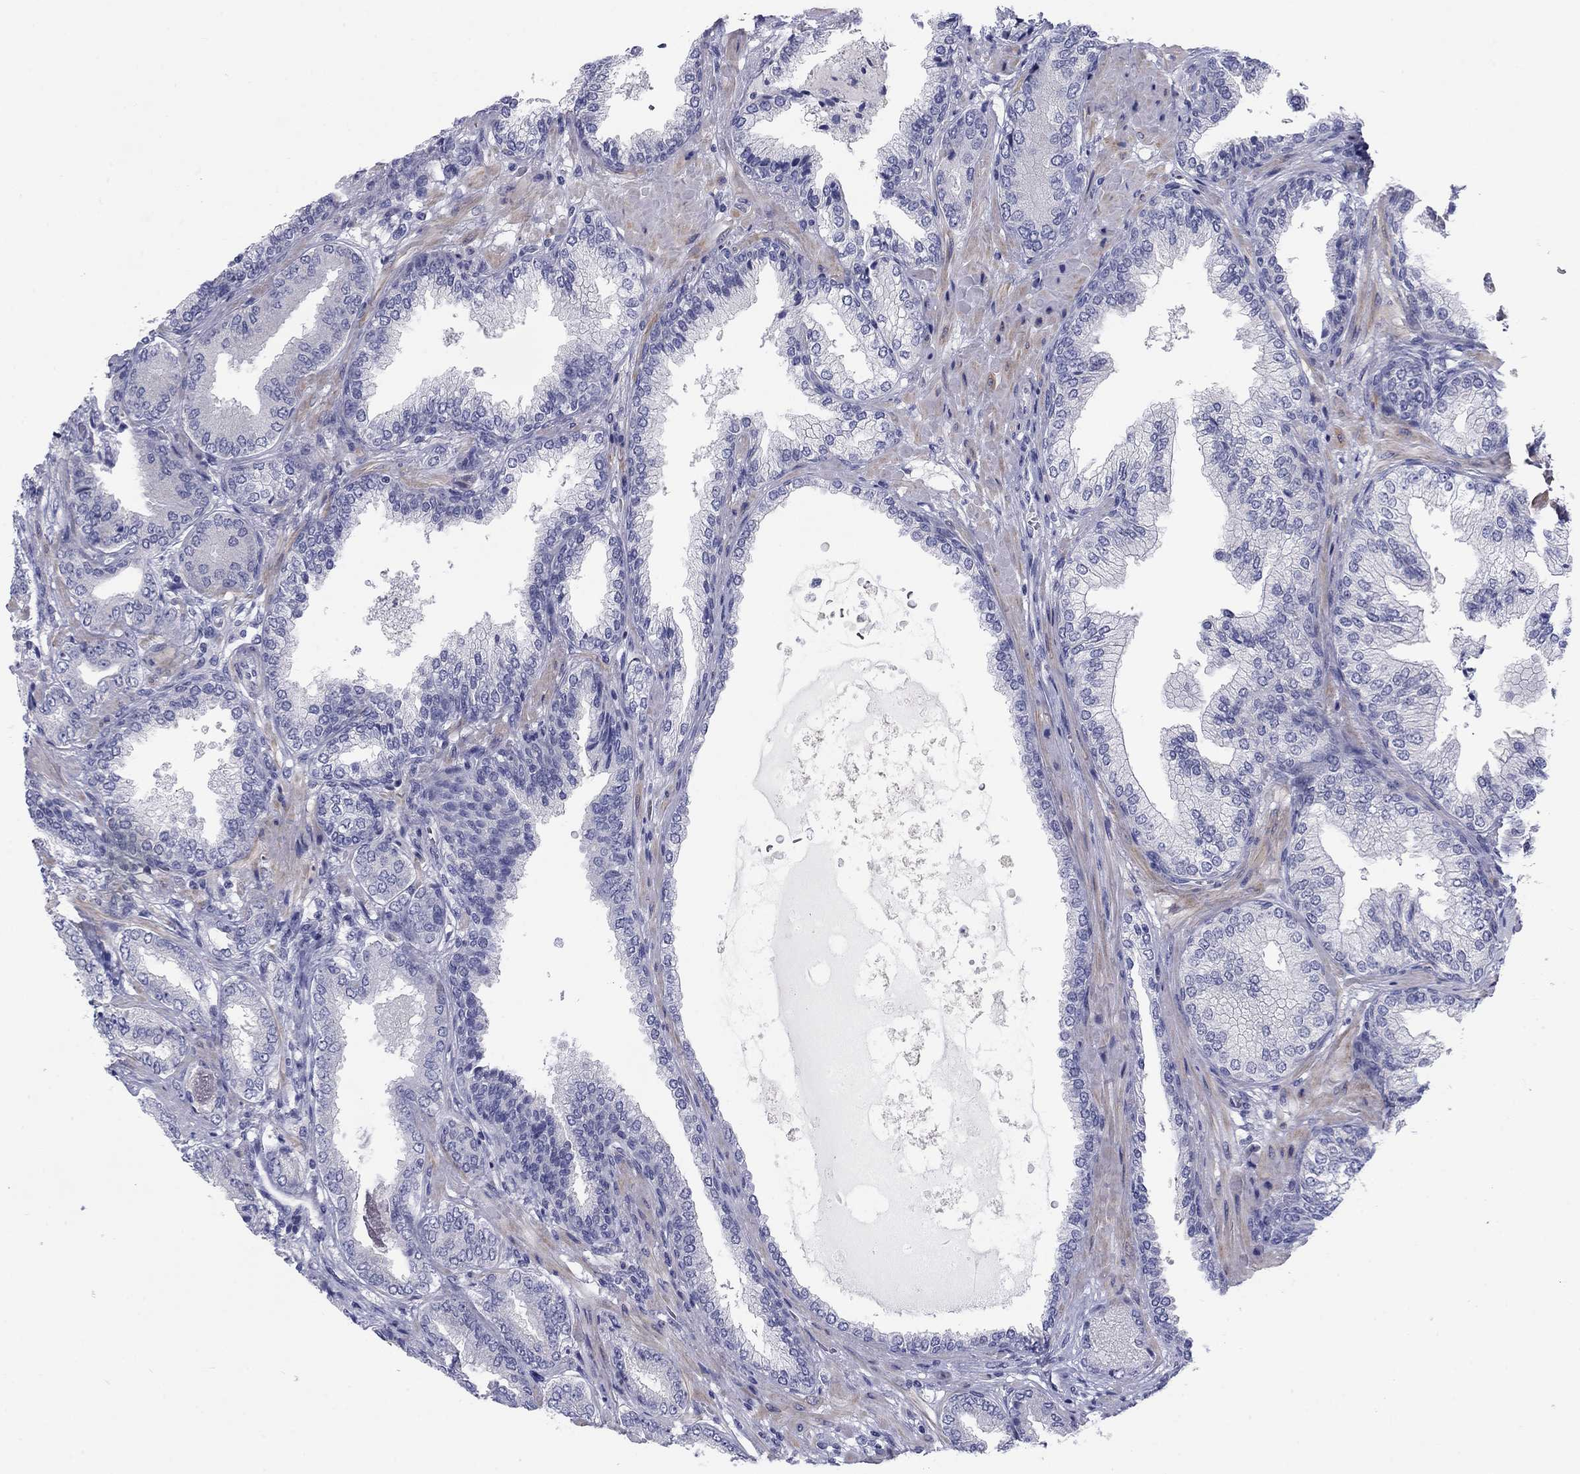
{"staining": {"intensity": "negative", "quantity": "none", "location": "none"}, "tissue": "prostate cancer", "cell_type": "Tumor cells", "image_type": "cancer", "snomed": [{"axis": "morphology", "description": "Adenocarcinoma, Low grade"}, {"axis": "topography", "description": "Prostate"}], "caption": "IHC micrograph of neoplastic tissue: prostate cancer (low-grade adenocarcinoma) stained with DAB exhibits no significant protein staining in tumor cells.", "gene": "CACNA1A", "patient": {"sex": "male", "age": 68}}